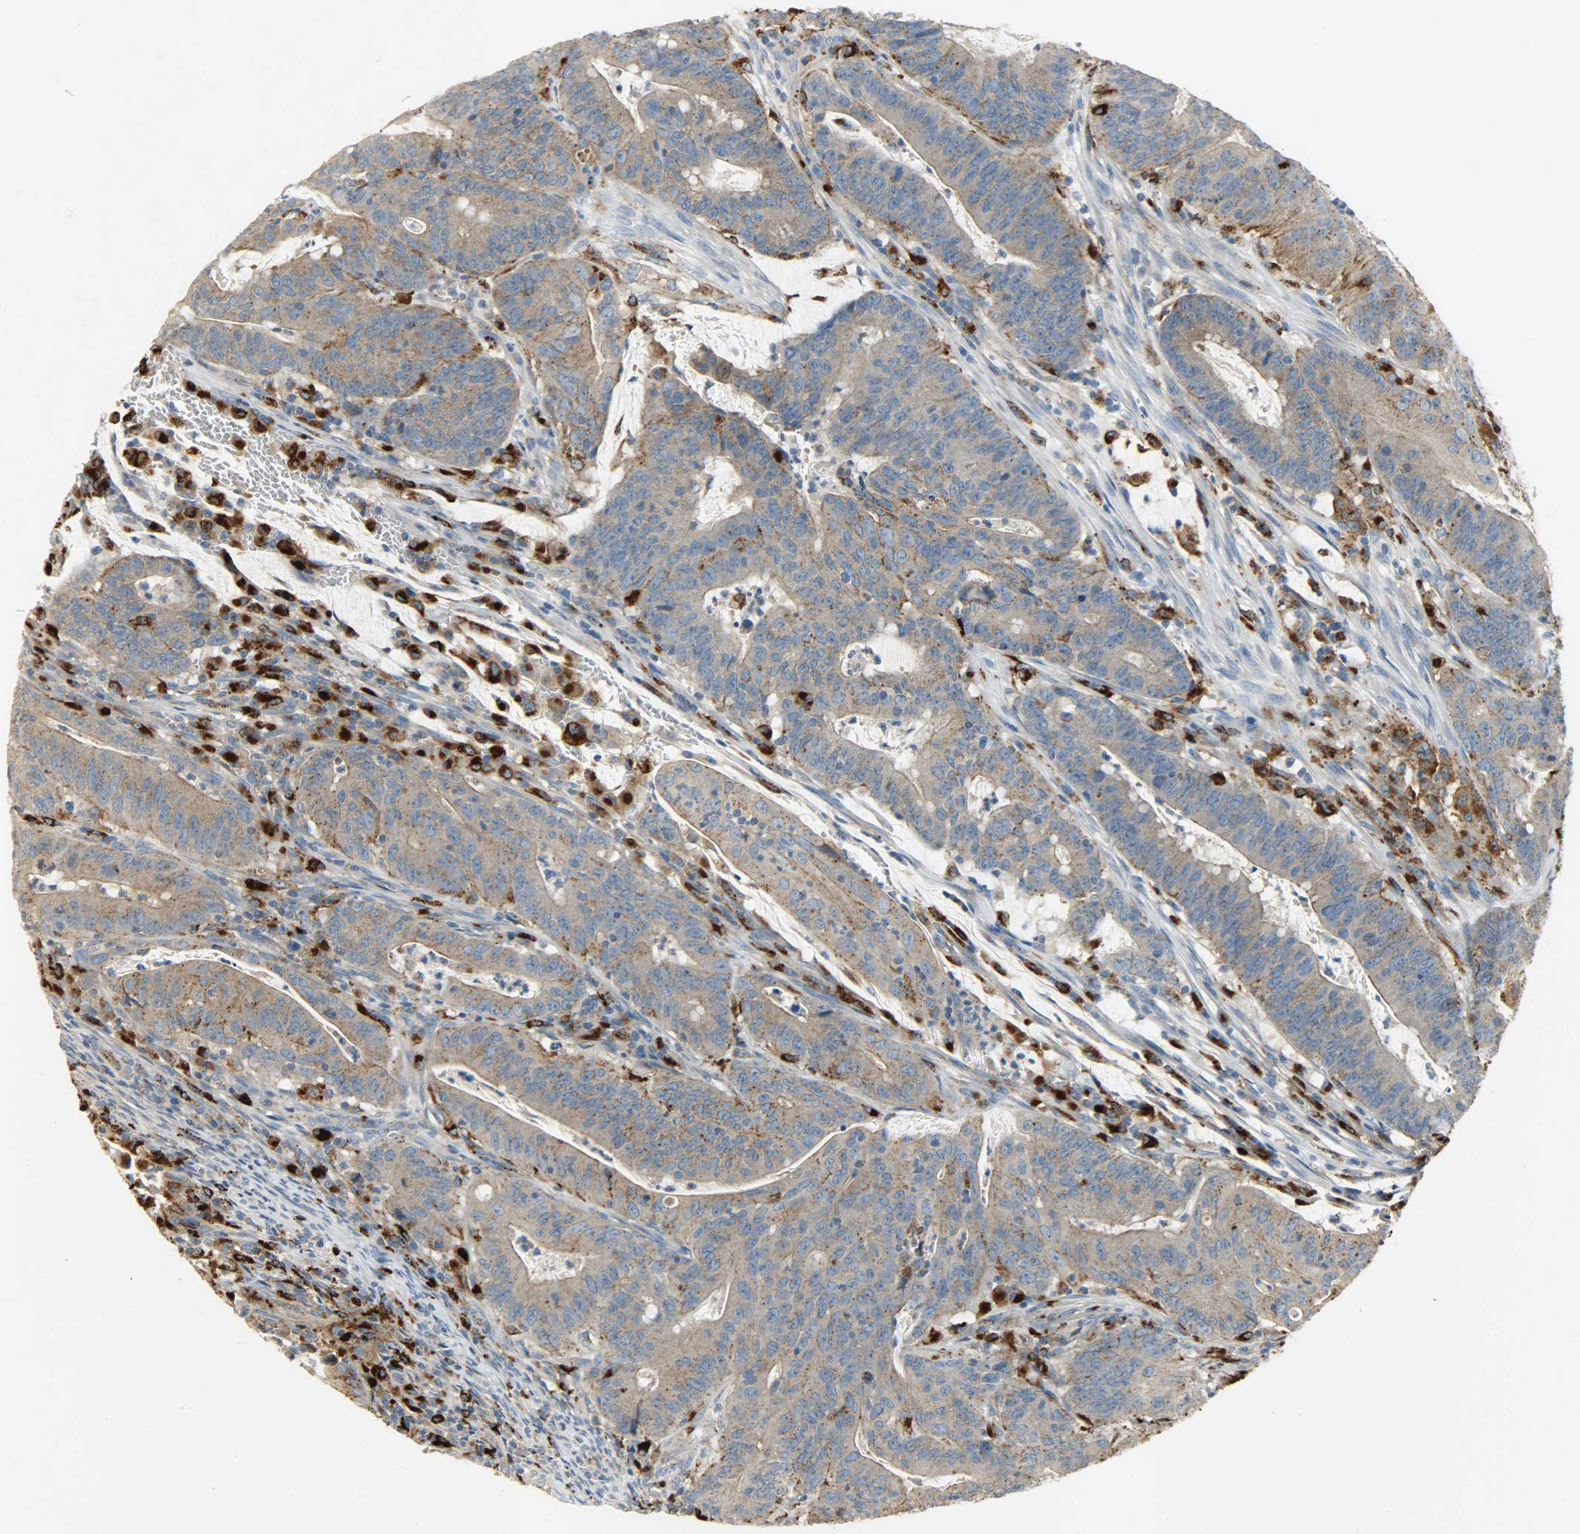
{"staining": {"intensity": "moderate", "quantity": "25%-75%", "location": "cytoplasmic/membranous"}, "tissue": "colorectal cancer", "cell_type": "Tumor cells", "image_type": "cancer", "snomed": [{"axis": "morphology", "description": "Adenocarcinoma, NOS"}, {"axis": "topography", "description": "Colon"}], "caption": "A high-resolution photomicrograph shows immunohistochemistry (IHC) staining of adenocarcinoma (colorectal), which displays moderate cytoplasmic/membranous staining in about 25%-75% of tumor cells.", "gene": "ASAH1", "patient": {"sex": "male", "age": 45}}